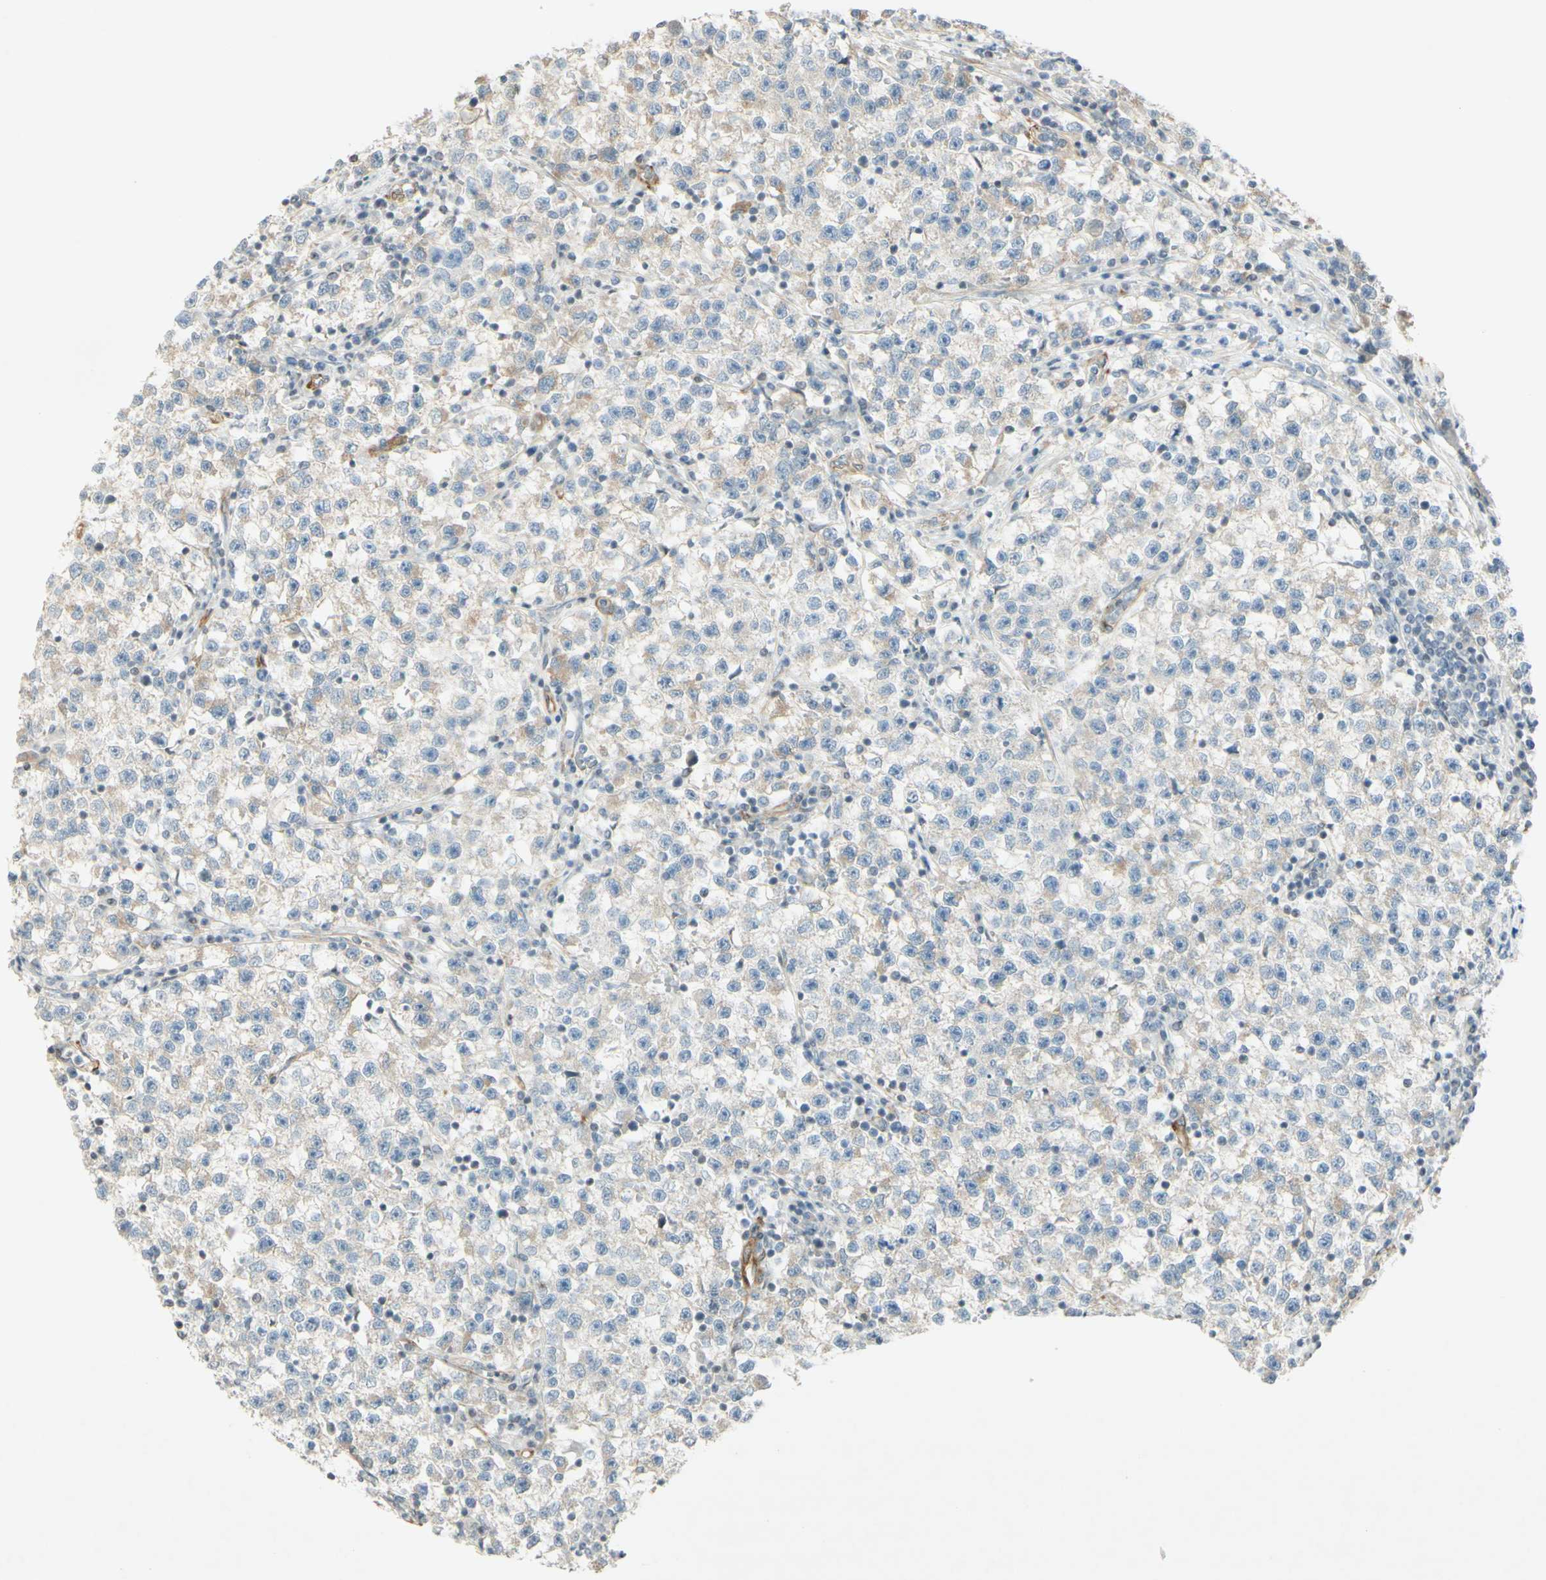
{"staining": {"intensity": "weak", "quantity": "25%-75%", "location": "cytoplasmic/membranous"}, "tissue": "testis cancer", "cell_type": "Tumor cells", "image_type": "cancer", "snomed": [{"axis": "morphology", "description": "Seminoma, NOS"}, {"axis": "topography", "description": "Testis"}], "caption": "This is an image of IHC staining of seminoma (testis), which shows weak expression in the cytoplasmic/membranous of tumor cells.", "gene": "MAP1B", "patient": {"sex": "male", "age": 22}}